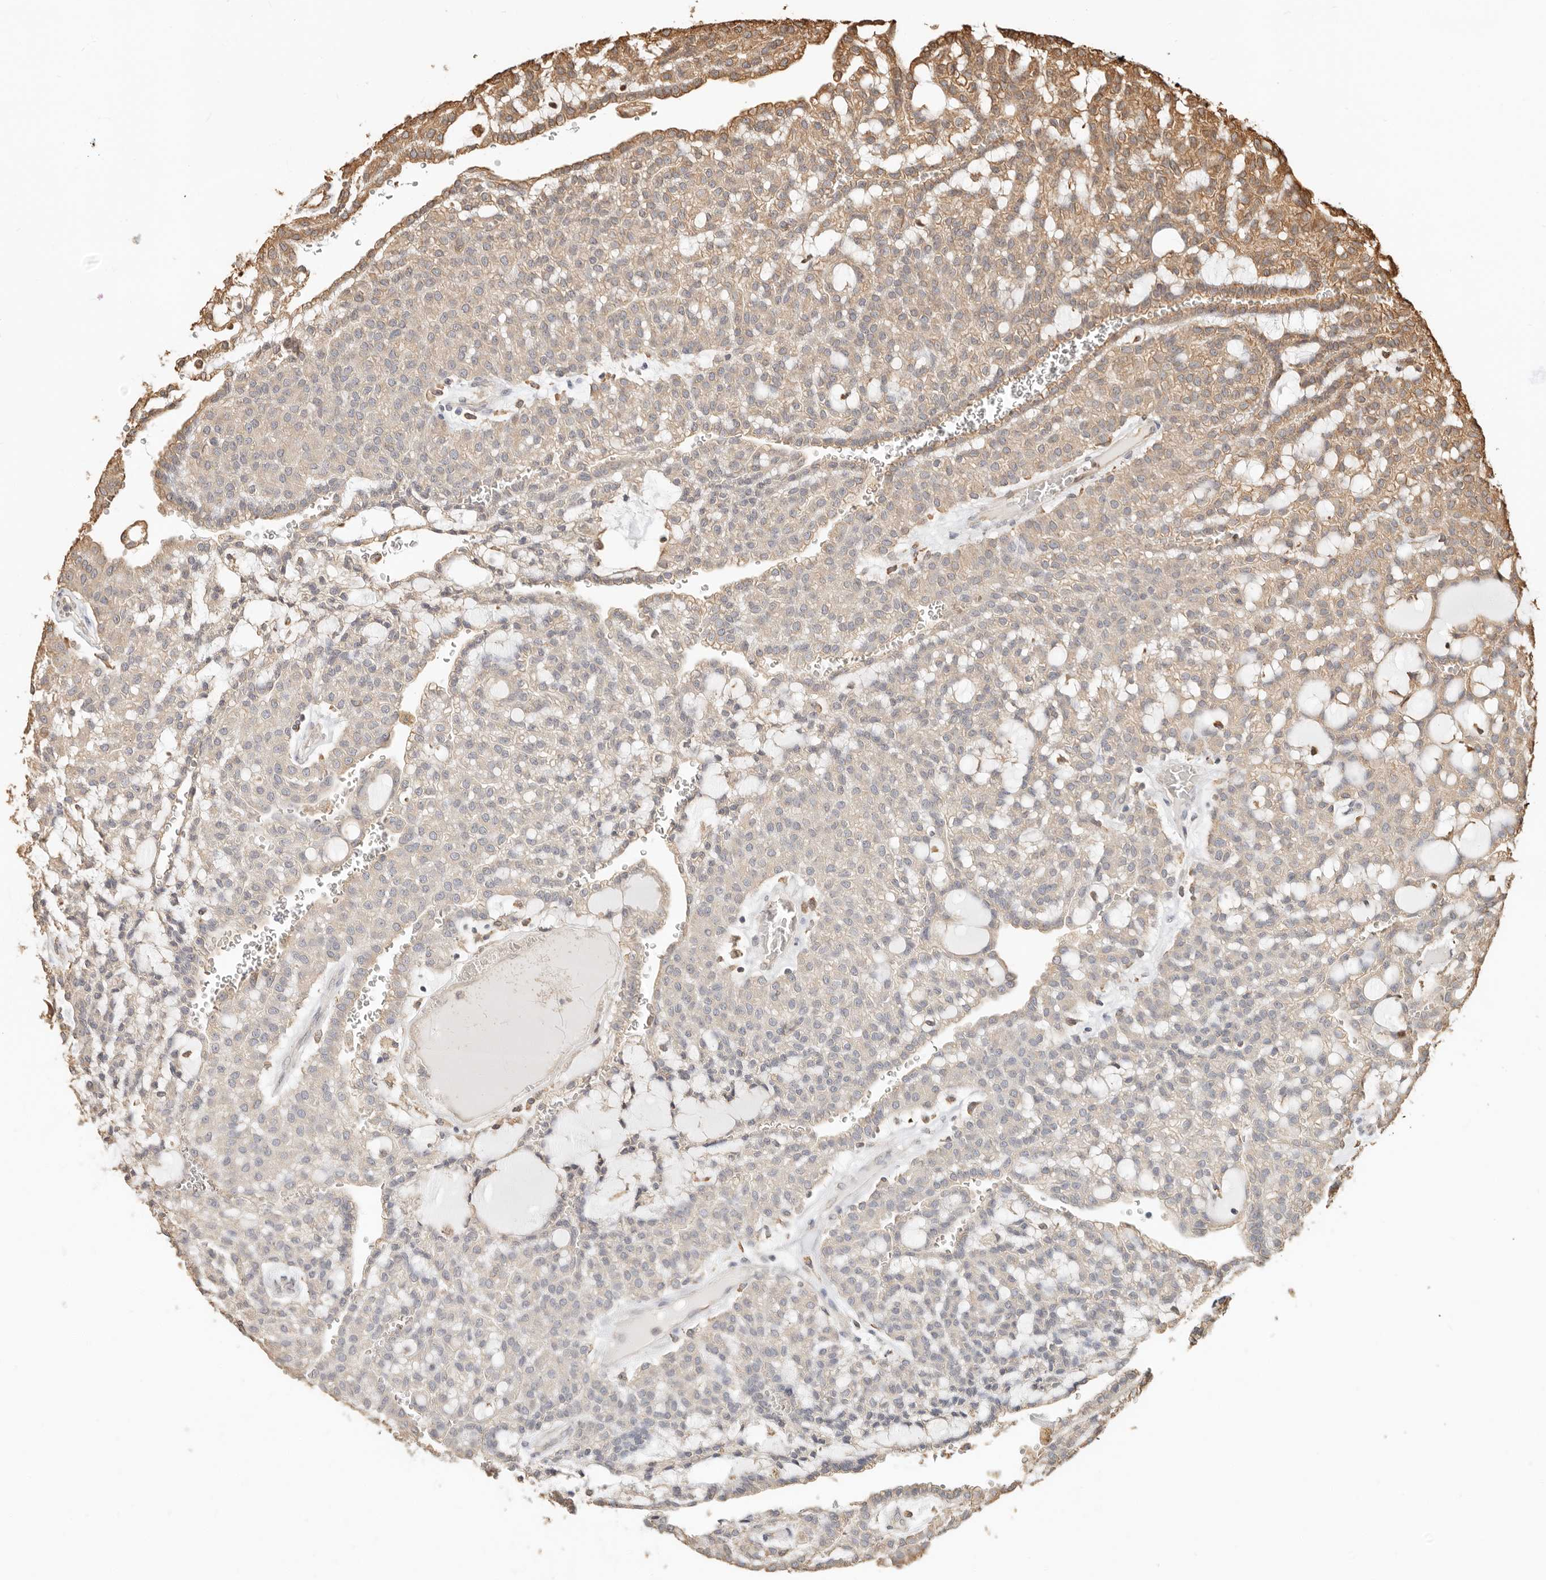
{"staining": {"intensity": "moderate", "quantity": "25%-75%", "location": "cytoplasmic/membranous"}, "tissue": "renal cancer", "cell_type": "Tumor cells", "image_type": "cancer", "snomed": [{"axis": "morphology", "description": "Adenocarcinoma, NOS"}, {"axis": "topography", "description": "Kidney"}], "caption": "A brown stain highlights moderate cytoplasmic/membranous positivity of a protein in human renal cancer (adenocarcinoma) tumor cells.", "gene": "ARHGEF10L", "patient": {"sex": "male", "age": 63}}